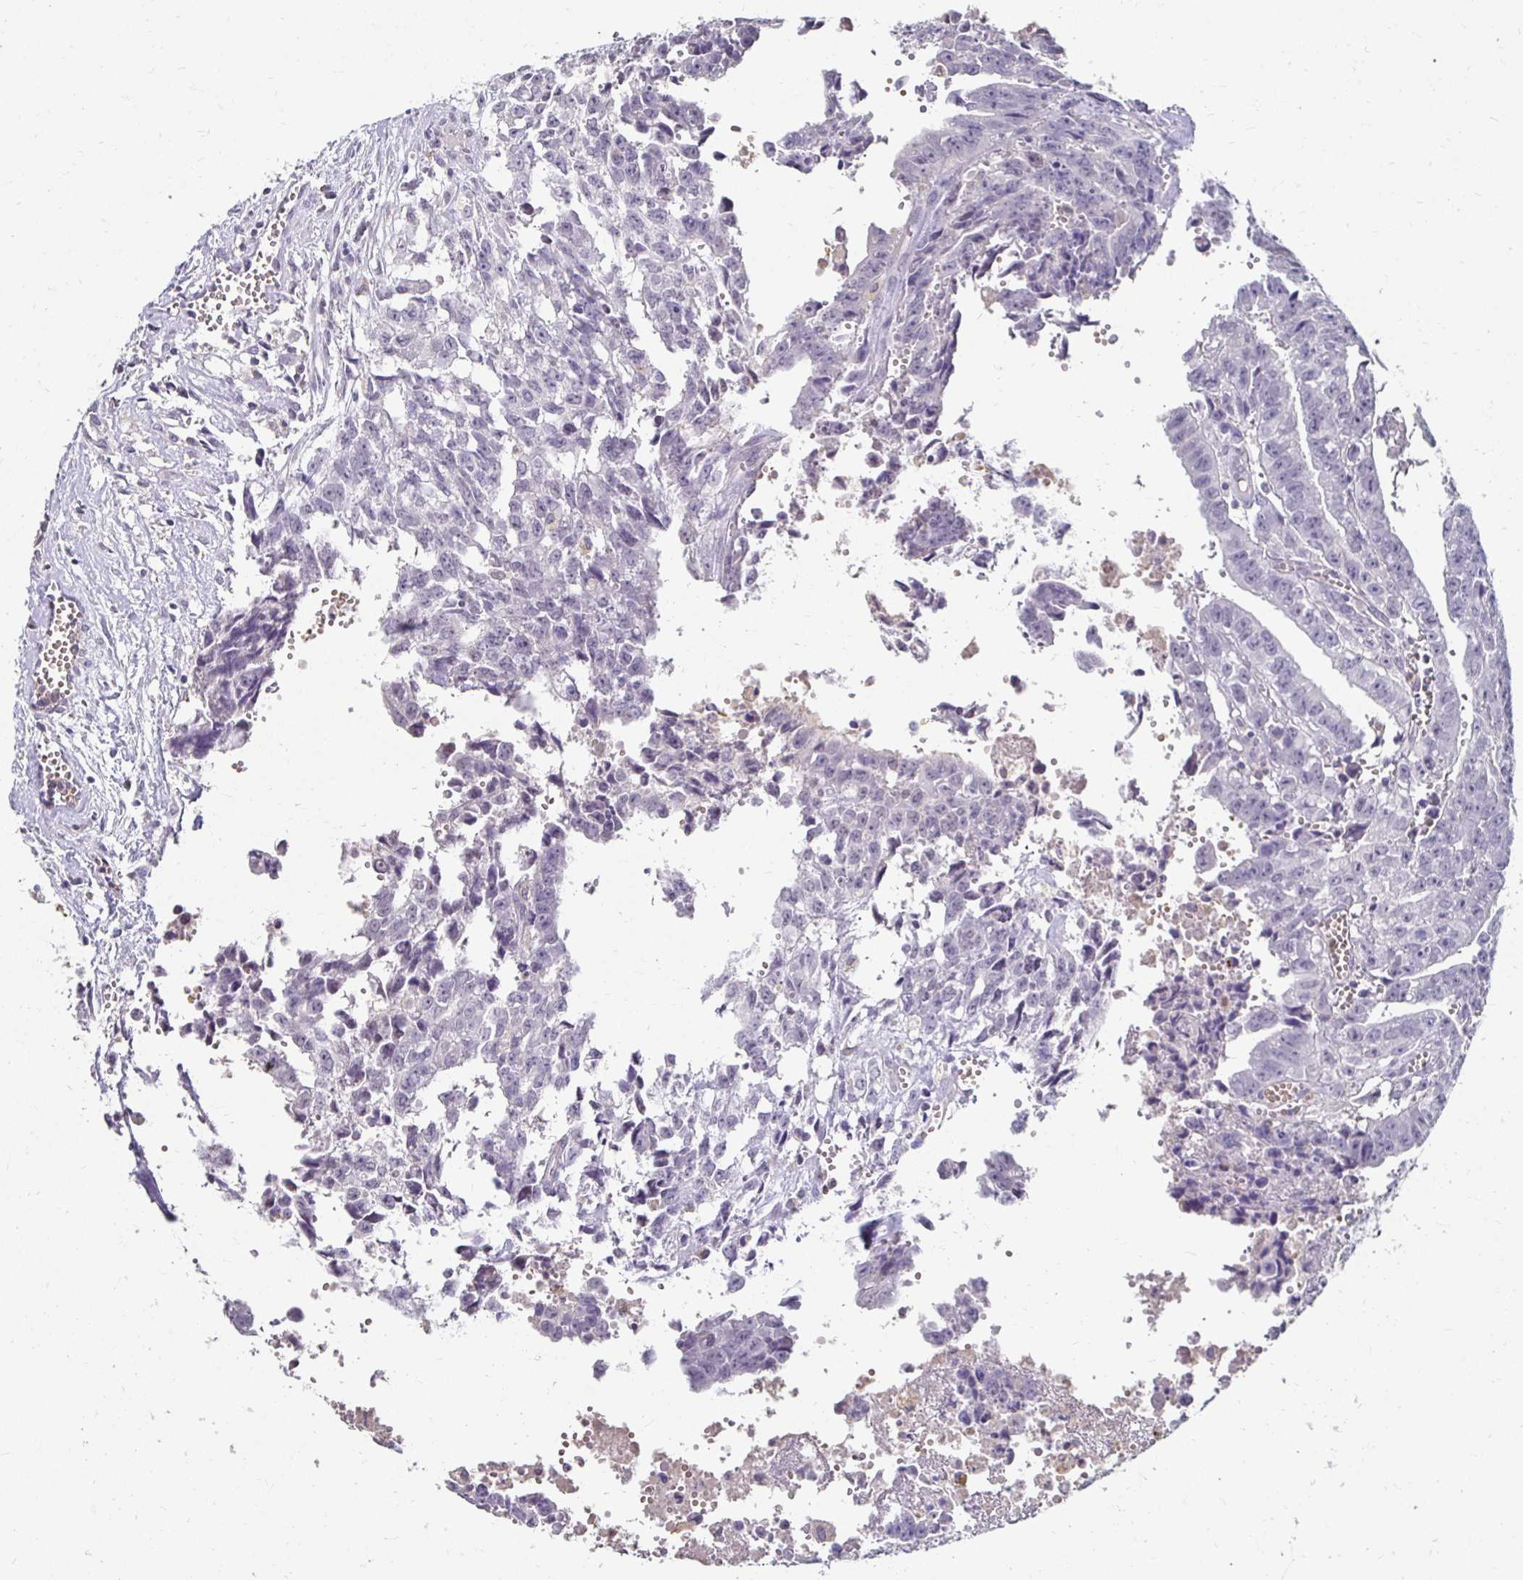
{"staining": {"intensity": "negative", "quantity": "none", "location": "none"}, "tissue": "testis cancer", "cell_type": "Tumor cells", "image_type": "cancer", "snomed": [{"axis": "morphology", "description": "Carcinoma, Embryonal, NOS"}, {"axis": "morphology", "description": "Teratoma, malignant, NOS"}, {"axis": "topography", "description": "Testis"}], "caption": "Immunohistochemistry (IHC) of human testis teratoma (malignant) demonstrates no staining in tumor cells.", "gene": "GK2", "patient": {"sex": "male", "age": 24}}